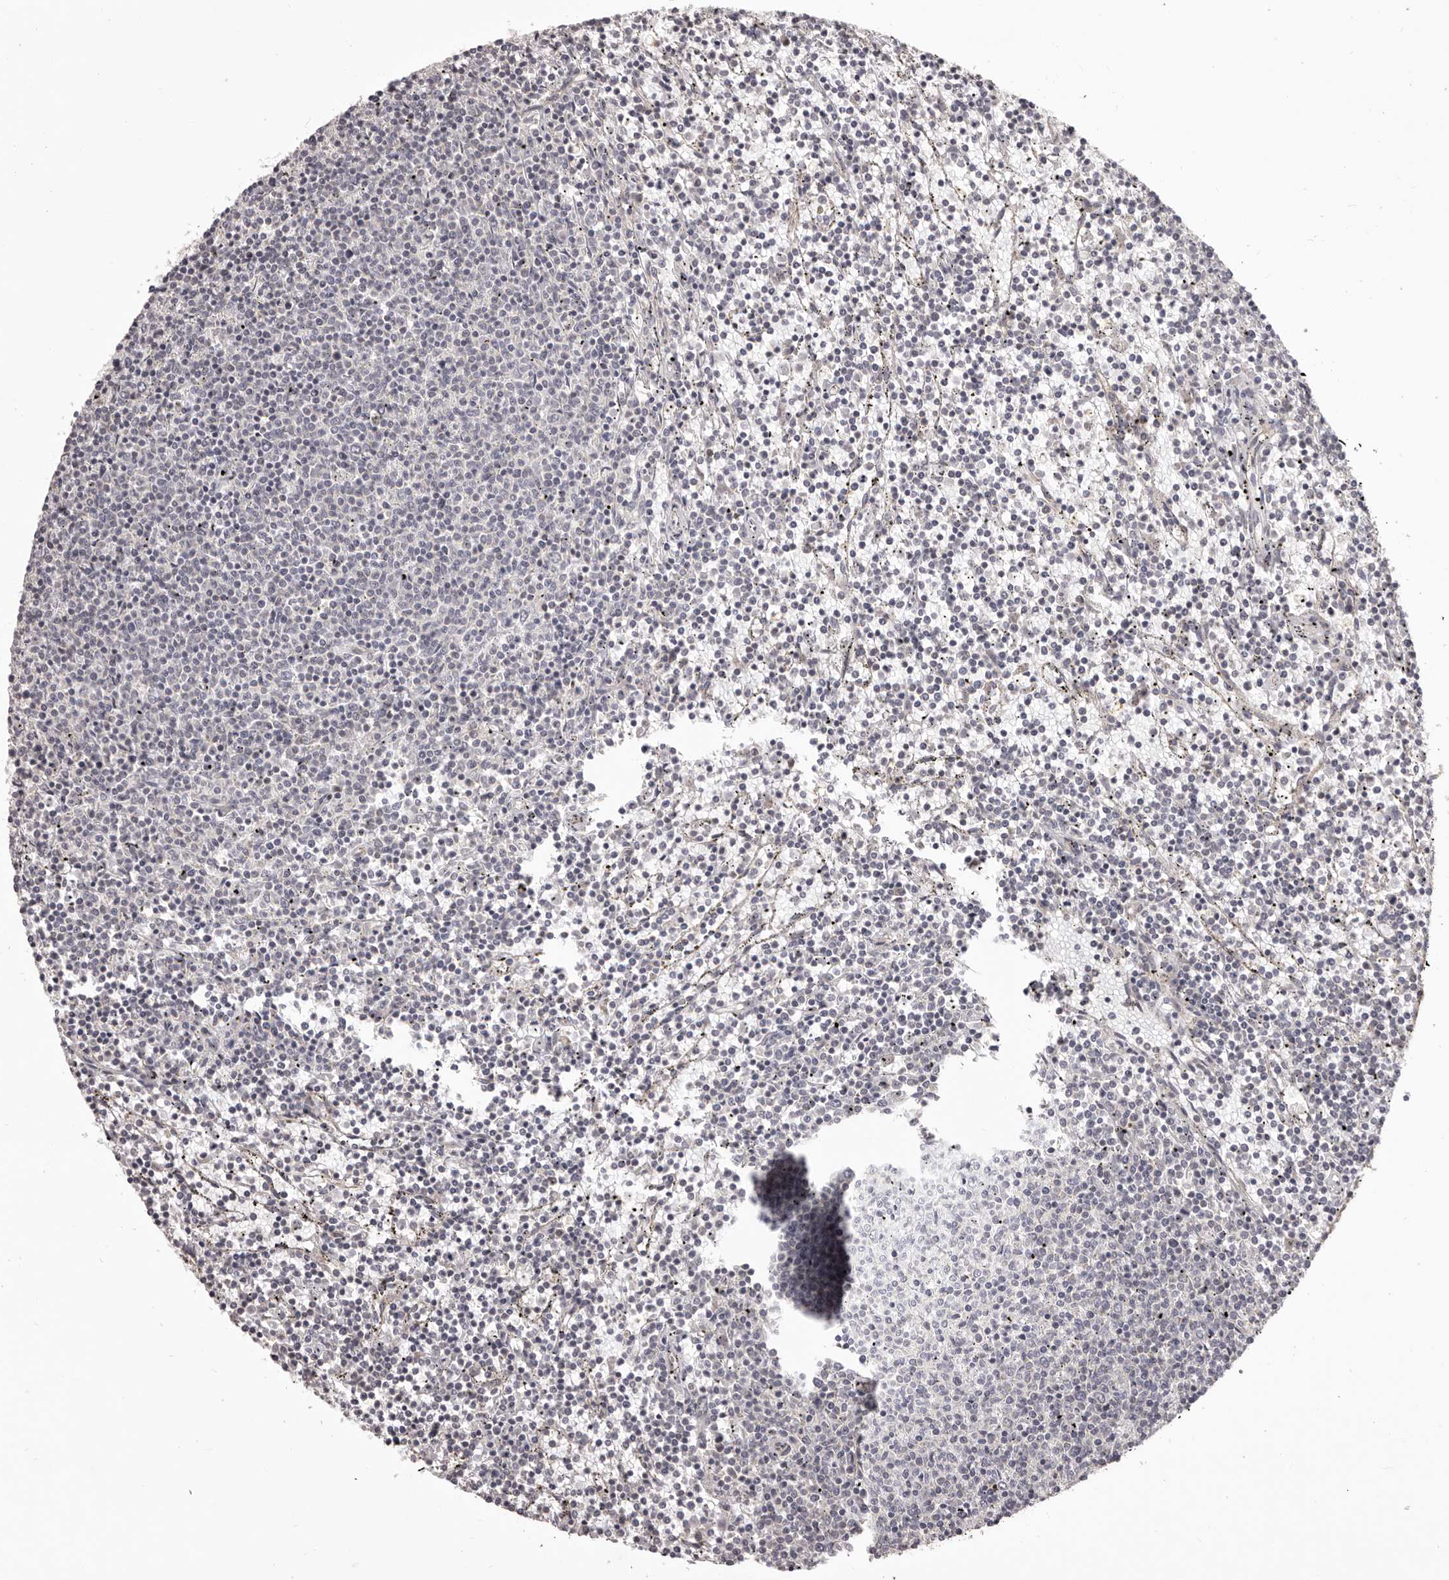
{"staining": {"intensity": "negative", "quantity": "none", "location": "none"}, "tissue": "lymphoma", "cell_type": "Tumor cells", "image_type": "cancer", "snomed": [{"axis": "morphology", "description": "Malignant lymphoma, non-Hodgkin's type, Low grade"}, {"axis": "topography", "description": "Spleen"}], "caption": "Immunohistochemistry (IHC) image of neoplastic tissue: human lymphoma stained with DAB (3,3'-diaminobenzidine) exhibits no significant protein expression in tumor cells.", "gene": "HRH1", "patient": {"sex": "female", "age": 50}}